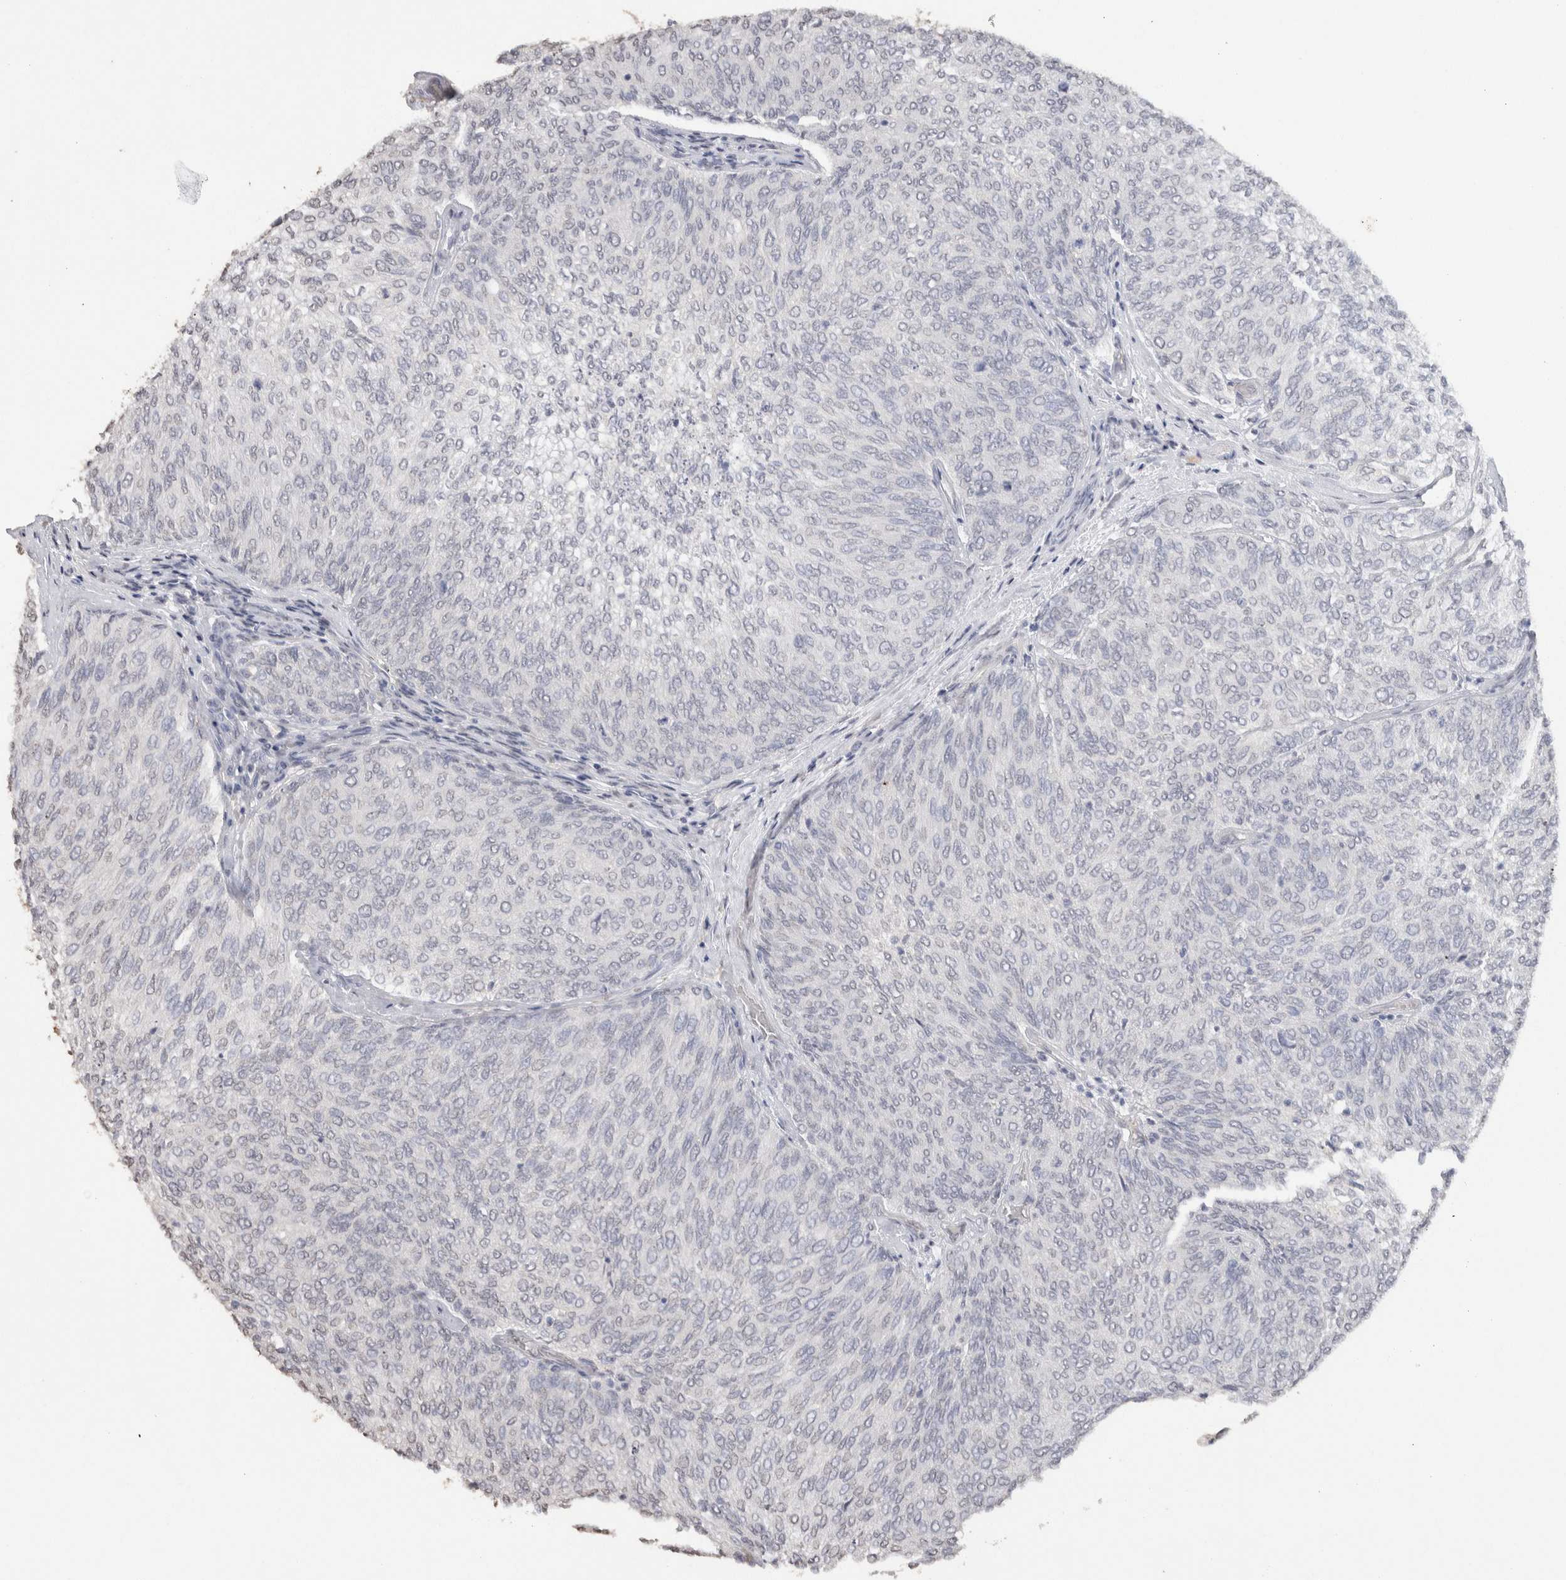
{"staining": {"intensity": "negative", "quantity": "none", "location": "none"}, "tissue": "urothelial cancer", "cell_type": "Tumor cells", "image_type": "cancer", "snomed": [{"axis": "morphology", "description": "Urothelial carcinoma, Low grade"}, {"axis": "topography", "description": "Urinary bladder"}], "caption": "Tumor cells are negative for protein expression in human urothelial cancer. The staining is performed using DAB brown chromogen with nuclei counter-stained in using hematoxylin.", "gene": "LGALS2", "patient": {"sex": "female", "age": 79}}